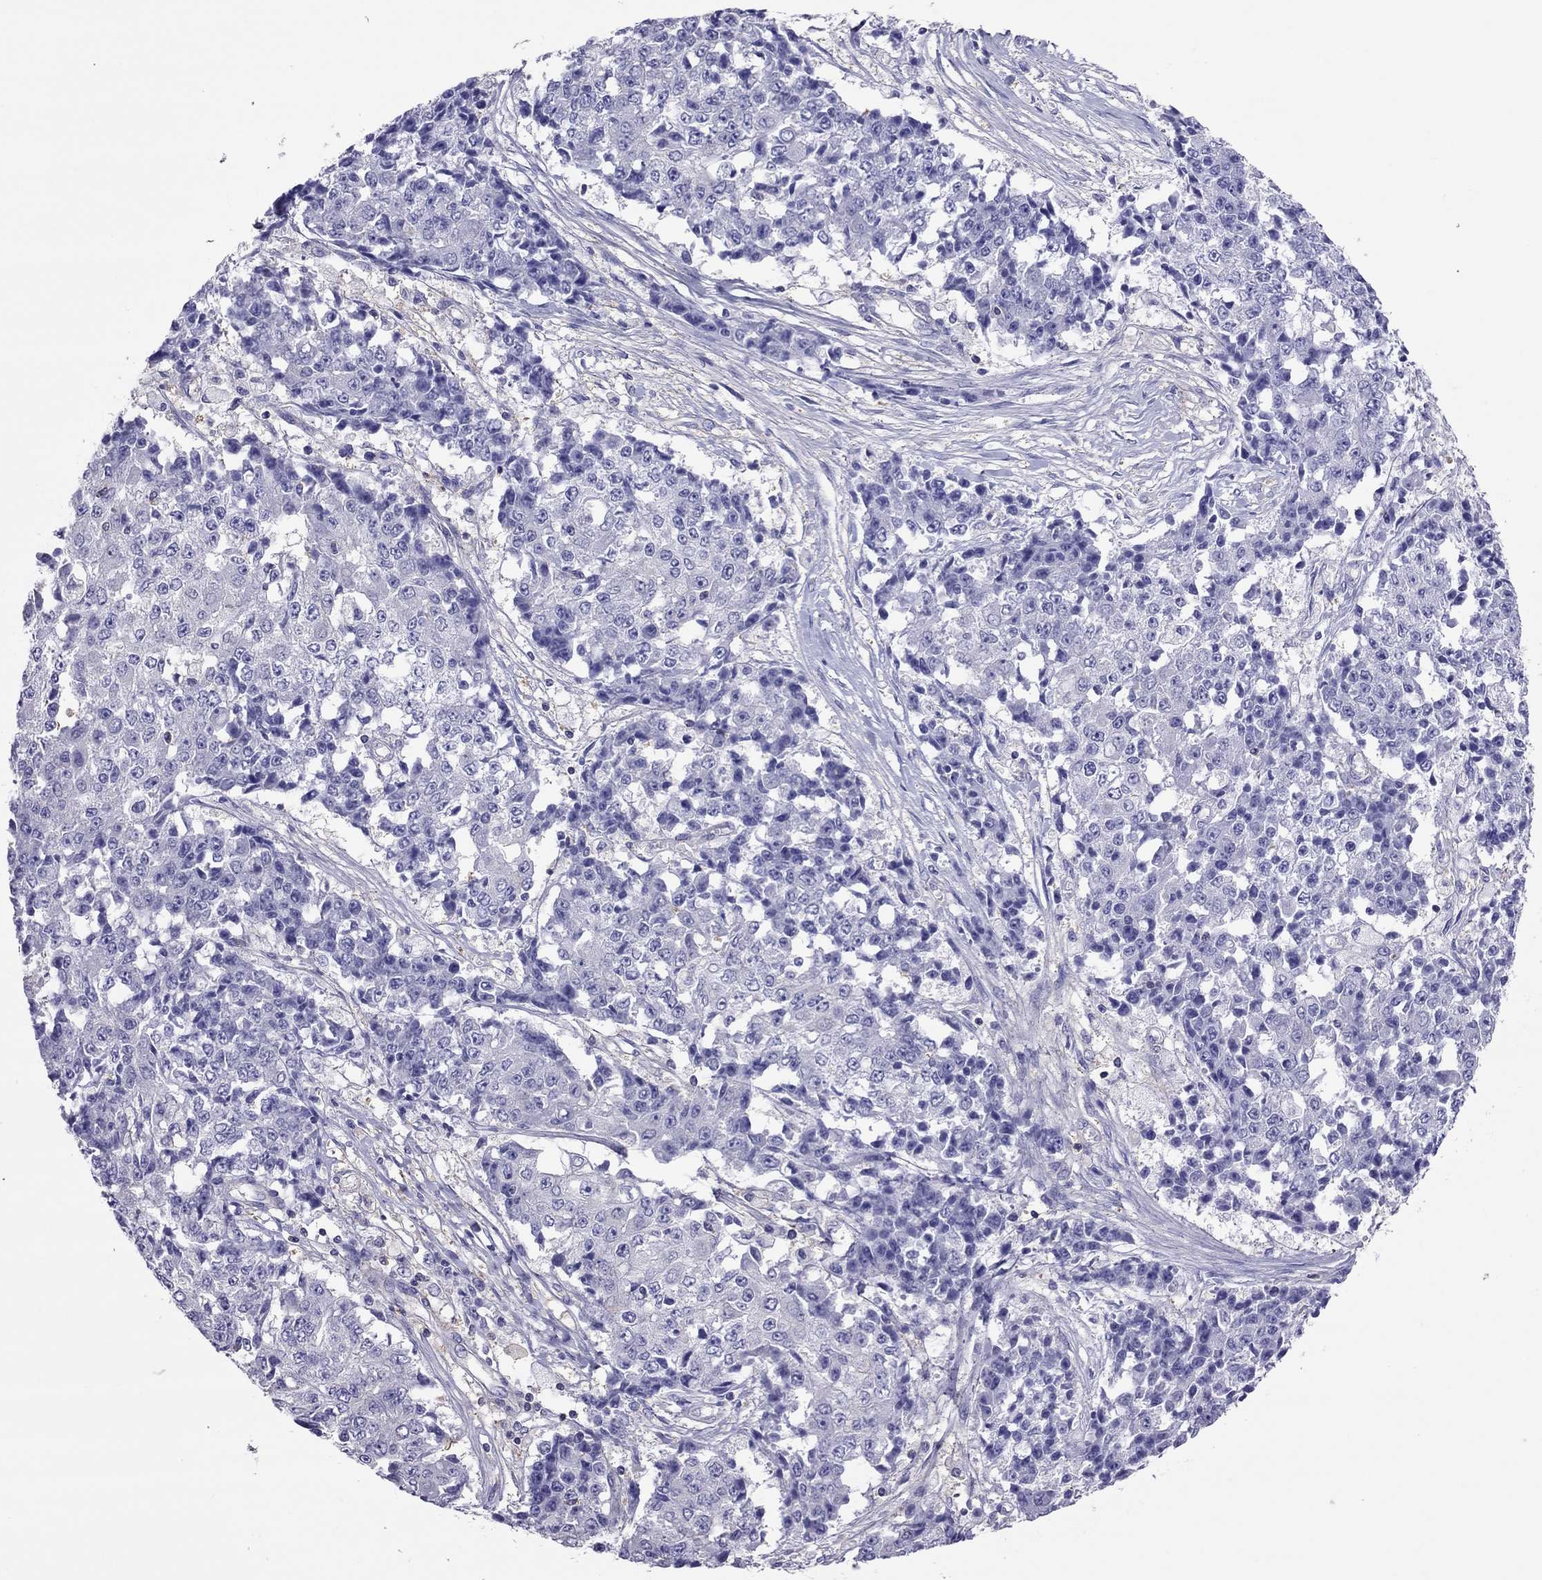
{"staining": {"intensity": "negative", "quantity": "none", "location": "none"}, "tissue": "ovarian cancer", "cell_type": "Tumor cells", "image_type": "cancer", "snomed": [{"axis": "morphology", "description": "Carcinoma, endometroid"}, {"axis": "topography", "description": "Ovary"}], "caption": "The photomicrograph shows no staining of tumor cells in ovarian cancer (endometroid carcinoma).", "gene": "TEX22", "patient": {"sex": "female", "age": 42}}